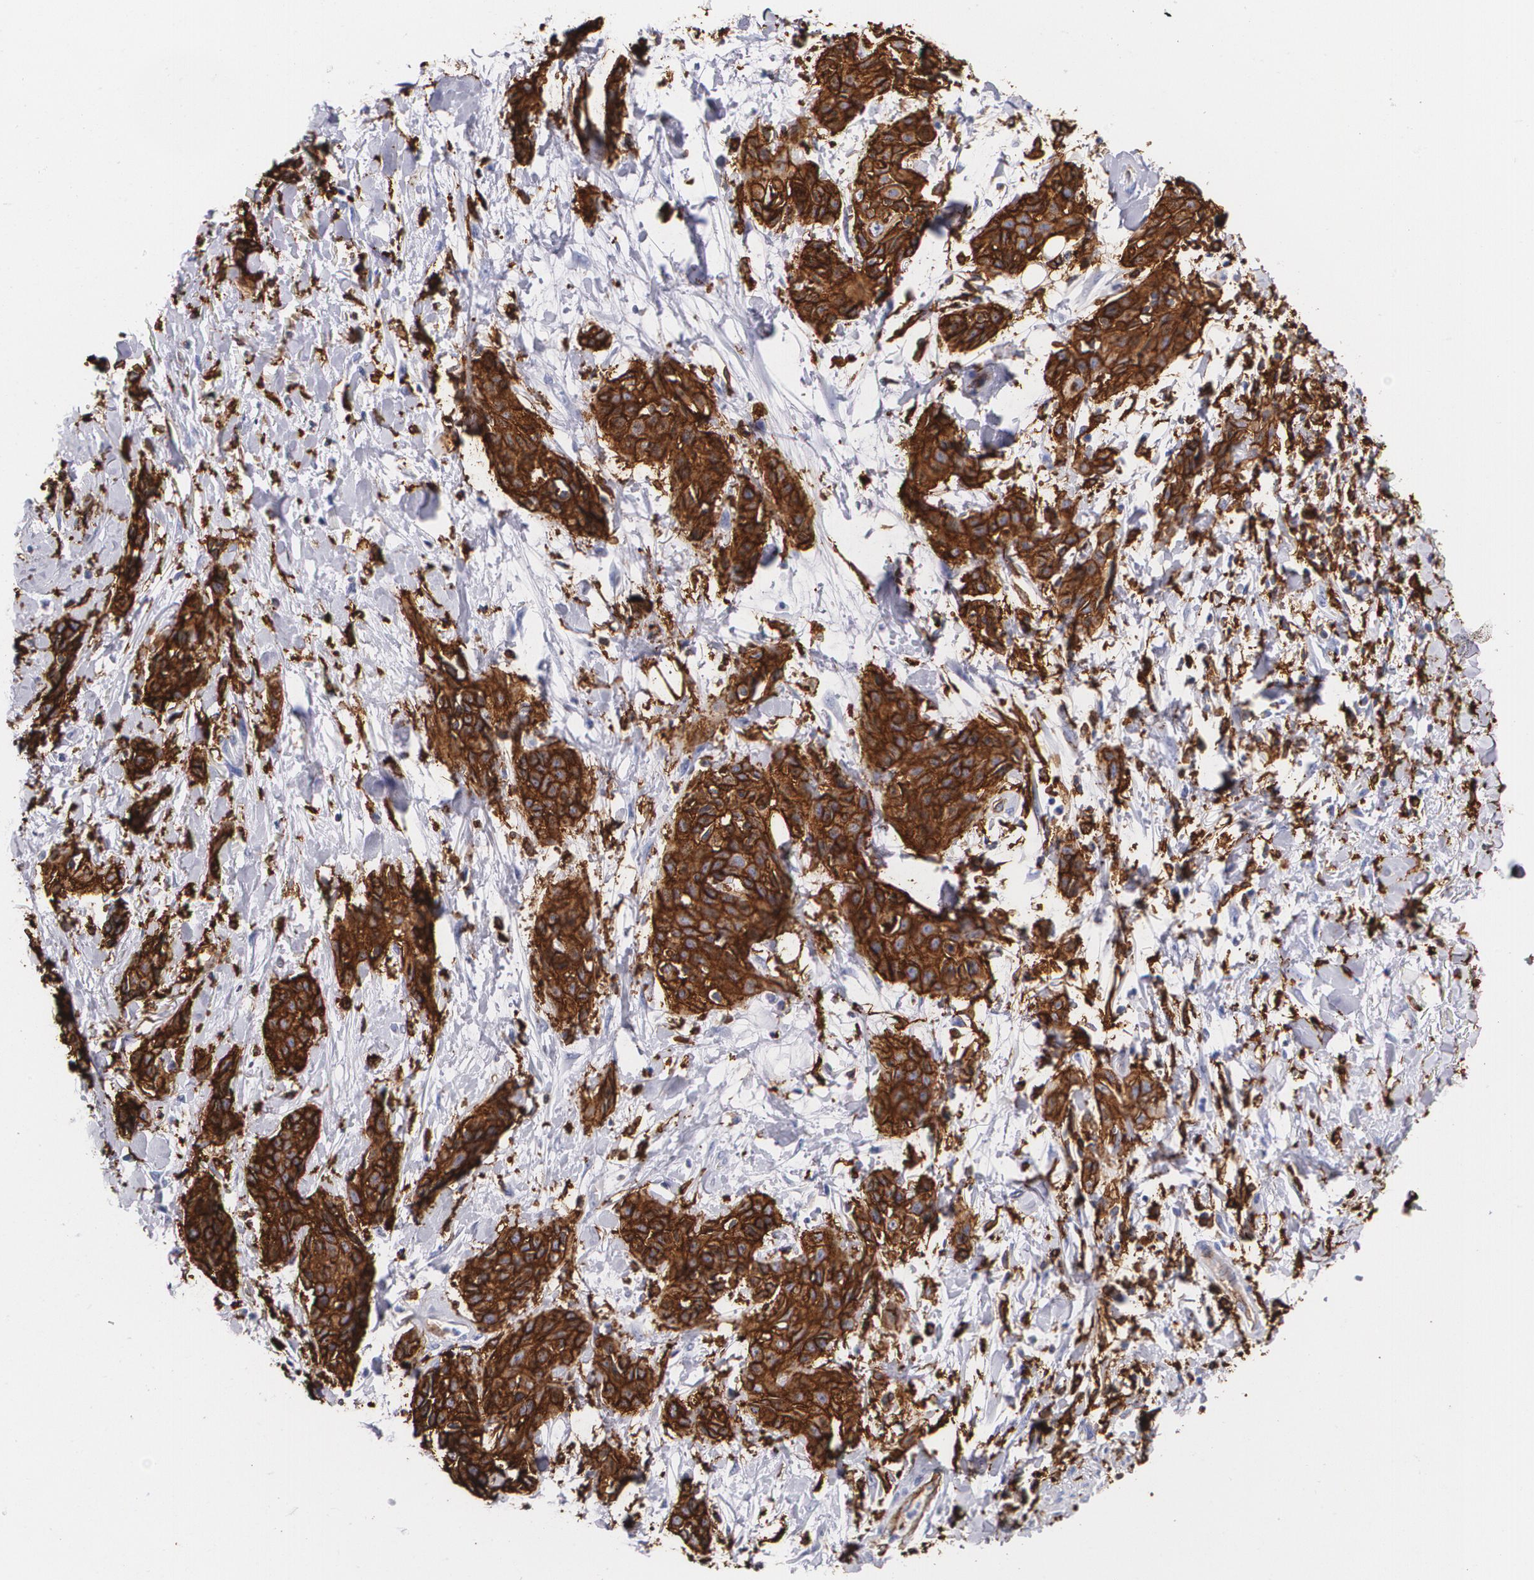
{"staining": {"intensity": "strong", "quantity": ">75%", "location": "cytoplasmic/membranous"}, "tissue": "skin cancer", "cell_type": "Tumor cells", "image_type": "cancer", "snomed": [{"axis": "morphology", "description": "Squamous cell carcinoma, NOS"}, {"axis": "topography", "description": "Skin"}, {"axis": "topography", "description": "Anal"}], "caption": "Protein expression analysis of squamous cell carcinoma (skin) reveals strong cytoplasmic/membranous expression in about >75% of tumor cells.", "gene": "HLA-DRA", "patient": {"sex": "male", "age": 64}}